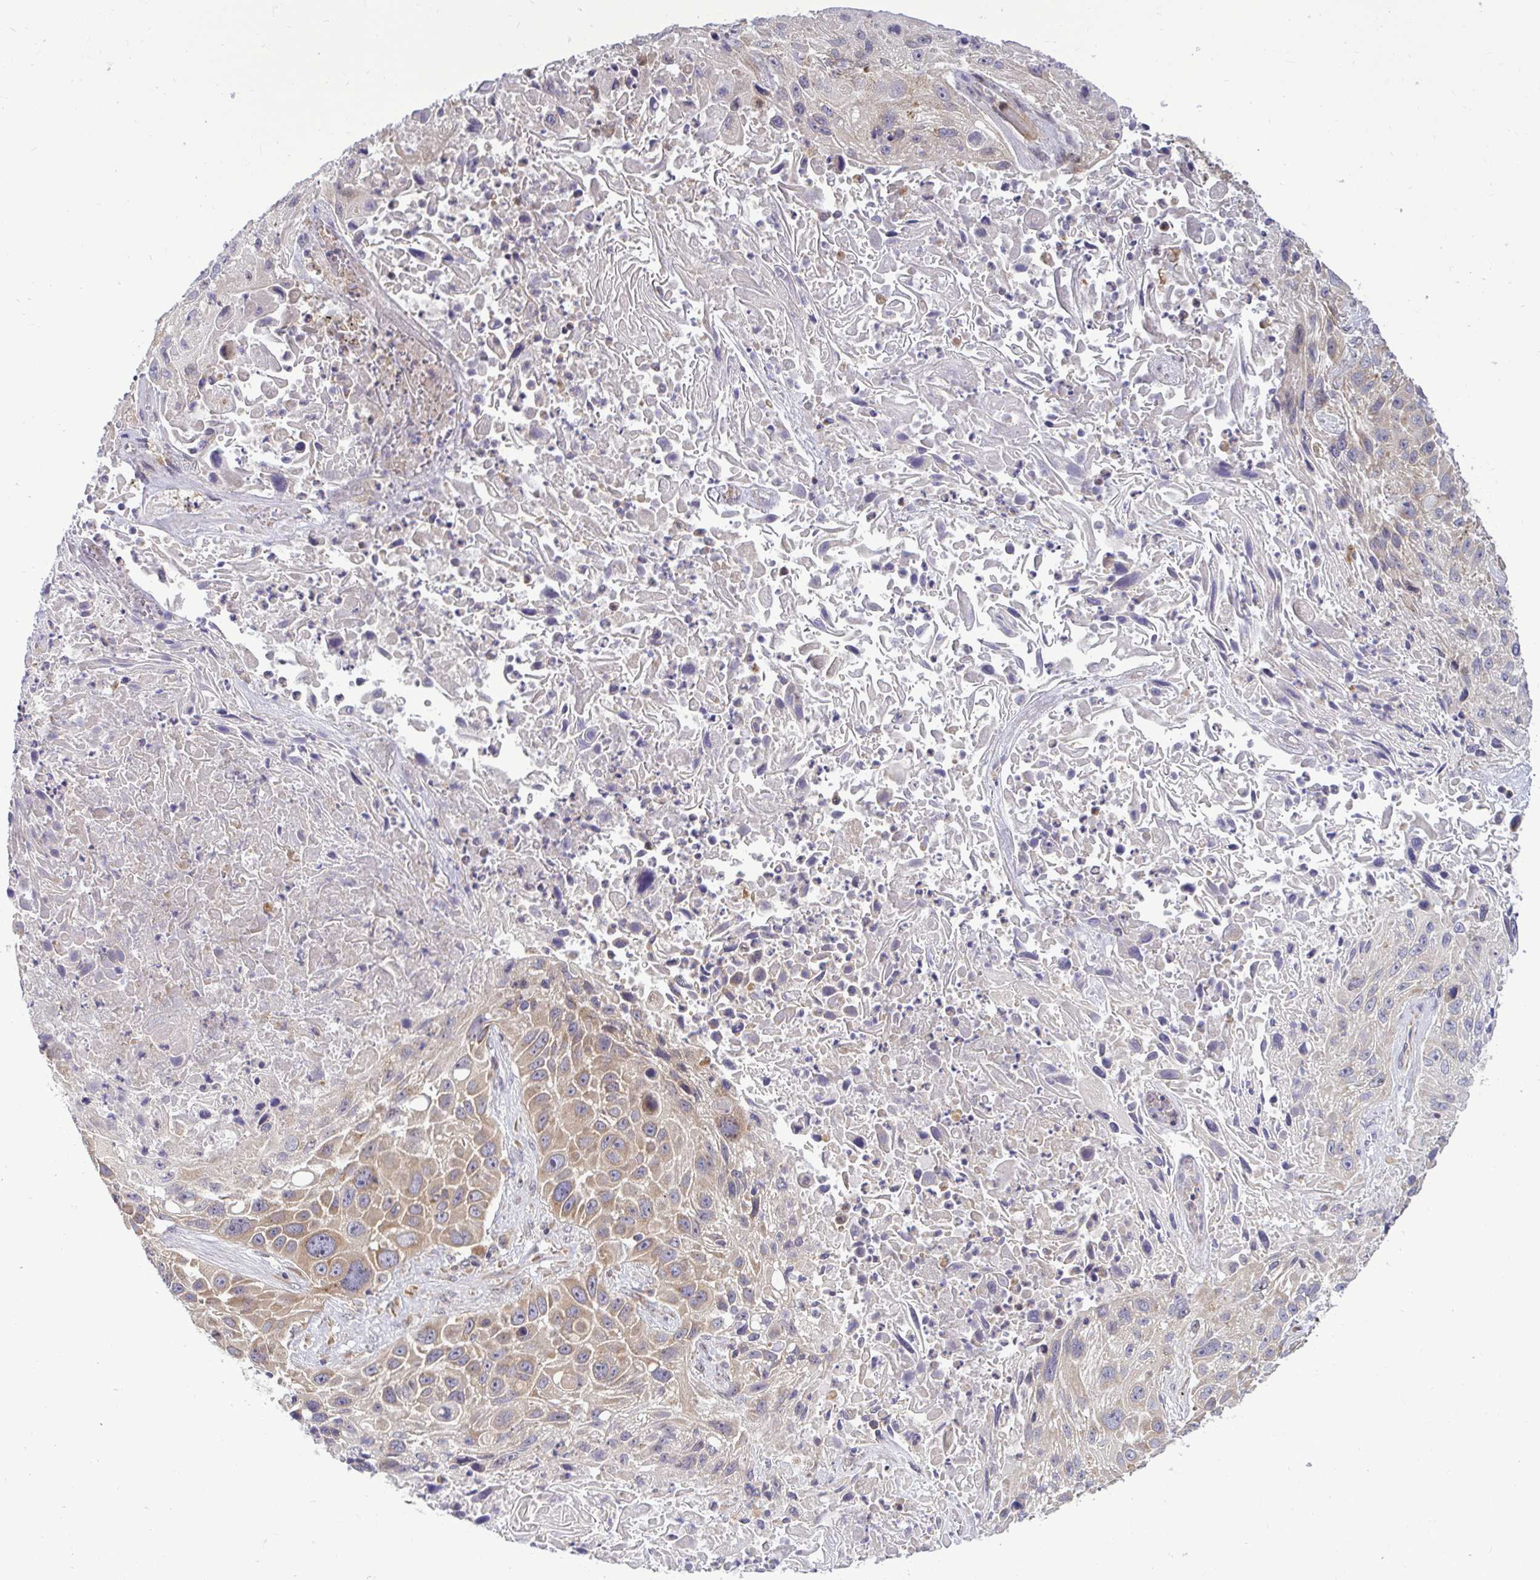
{"staining": {"intensity": "moderate", "quantity": ">75%", "location": "cytoplasmic/membranous"}, "tissue": "lung cancer", "cell_type": "Tumor cells", "image_type": "cancer", "snomed": [{"axis": "morphology", "description": "Normal morphology"}, {"axis": "morphology", "description": "Squamous cell carcinoma, NOS"}, {"axis": "topography", "description": "Lymph node"}, {"axis": "topography", "description": "Lung"}], "caption": "Protein expression analysis of human lung cancer (squamous cell carcinoma) reveals moderate cytoplasmic/membranous expression in approximately >75% of tumor cells.", "gene": "VTI1B", "patient": {"sex": "male", "age": 67}}